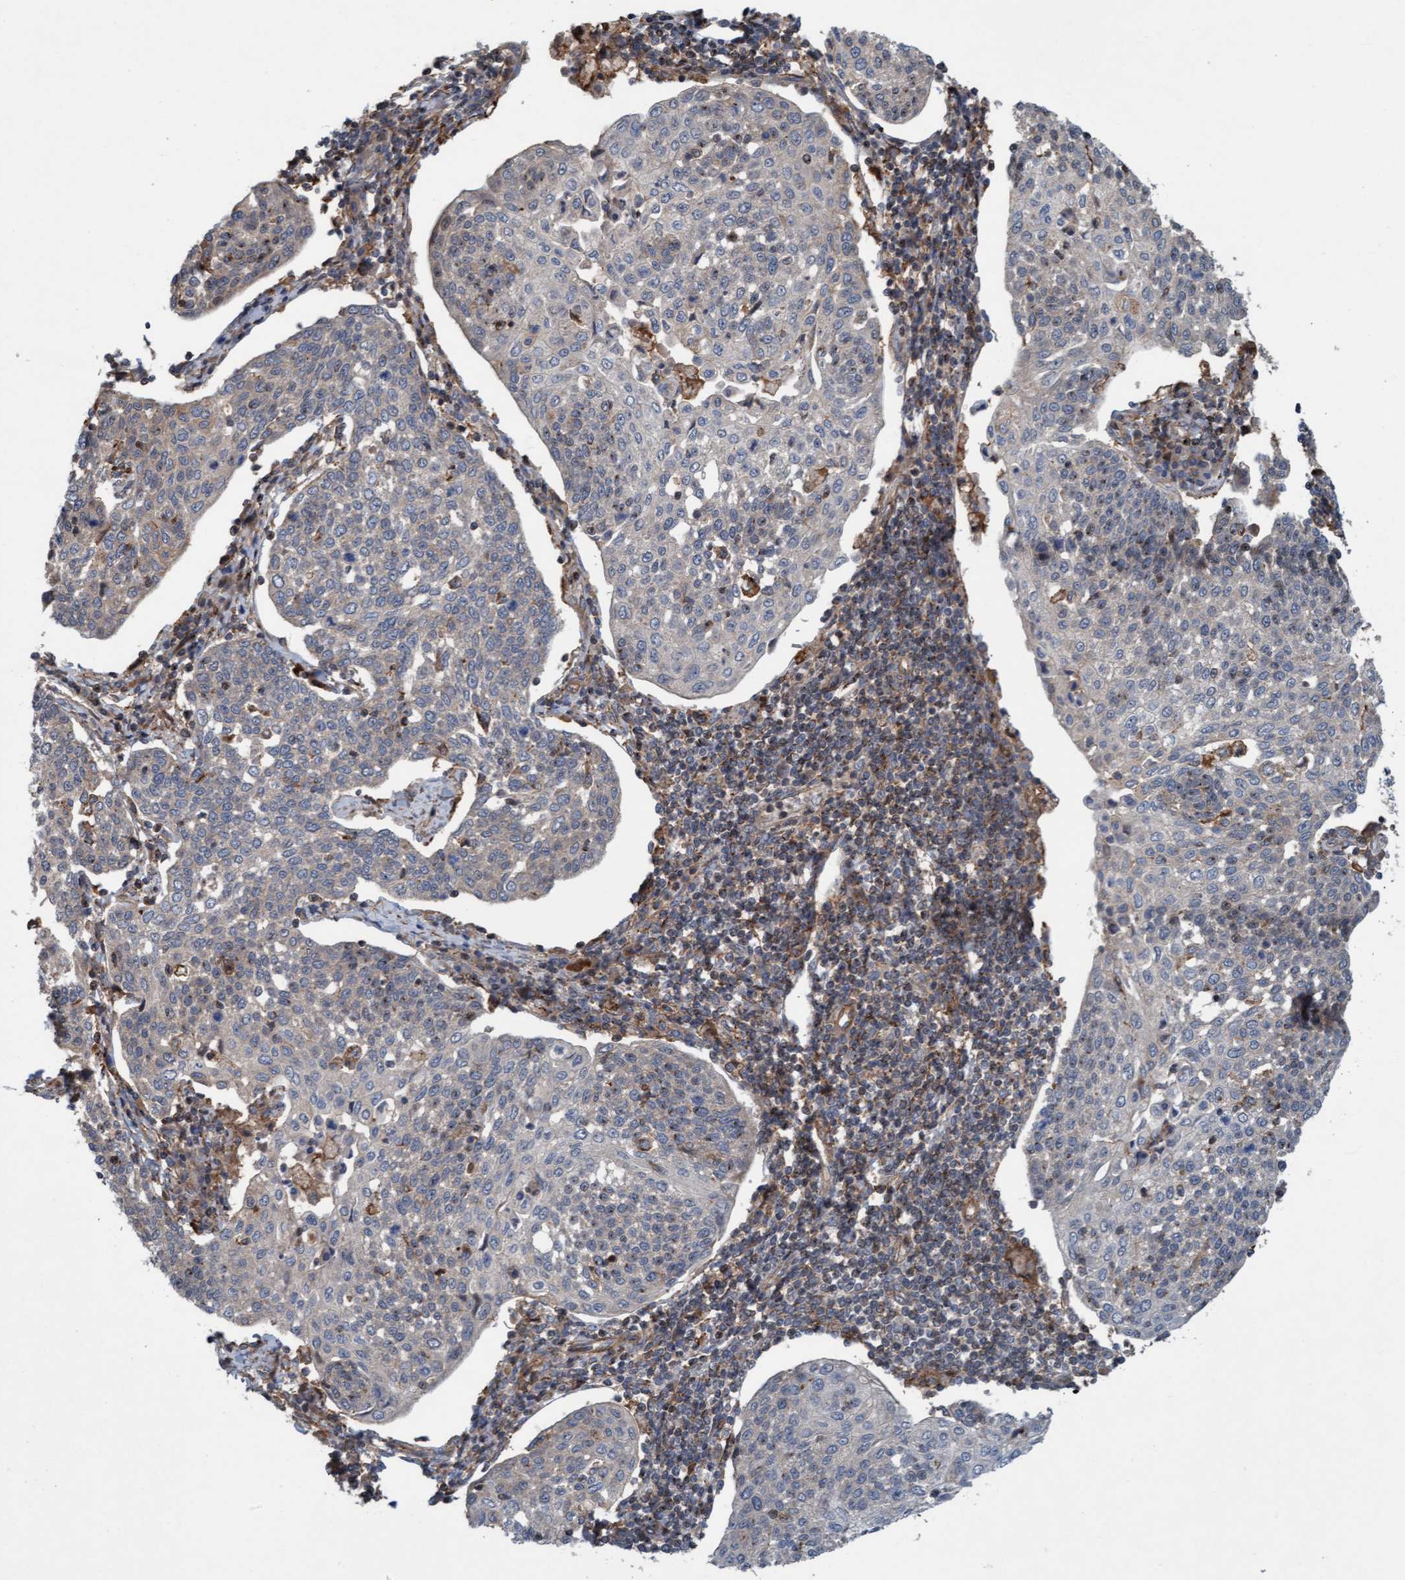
{"staining": {"intensity": "negative", "quantity": "none", "location": "none"}, "tissue": "cervical cancer", "cell_type": "Tumor cells", "image_type": "cancer", "snomed": [{"axis": "morphology", "description": "Squamous cell carcinoma, NOS"}, {"axis": "topography", "description": "Cervix"}], "caption": "Photomicrograph shows no significant protein expression in tumor cells of squamous cell carcinoma (cervical).", "gene": "ERAL1", "patient": {"sex": "female", "age": 34}}